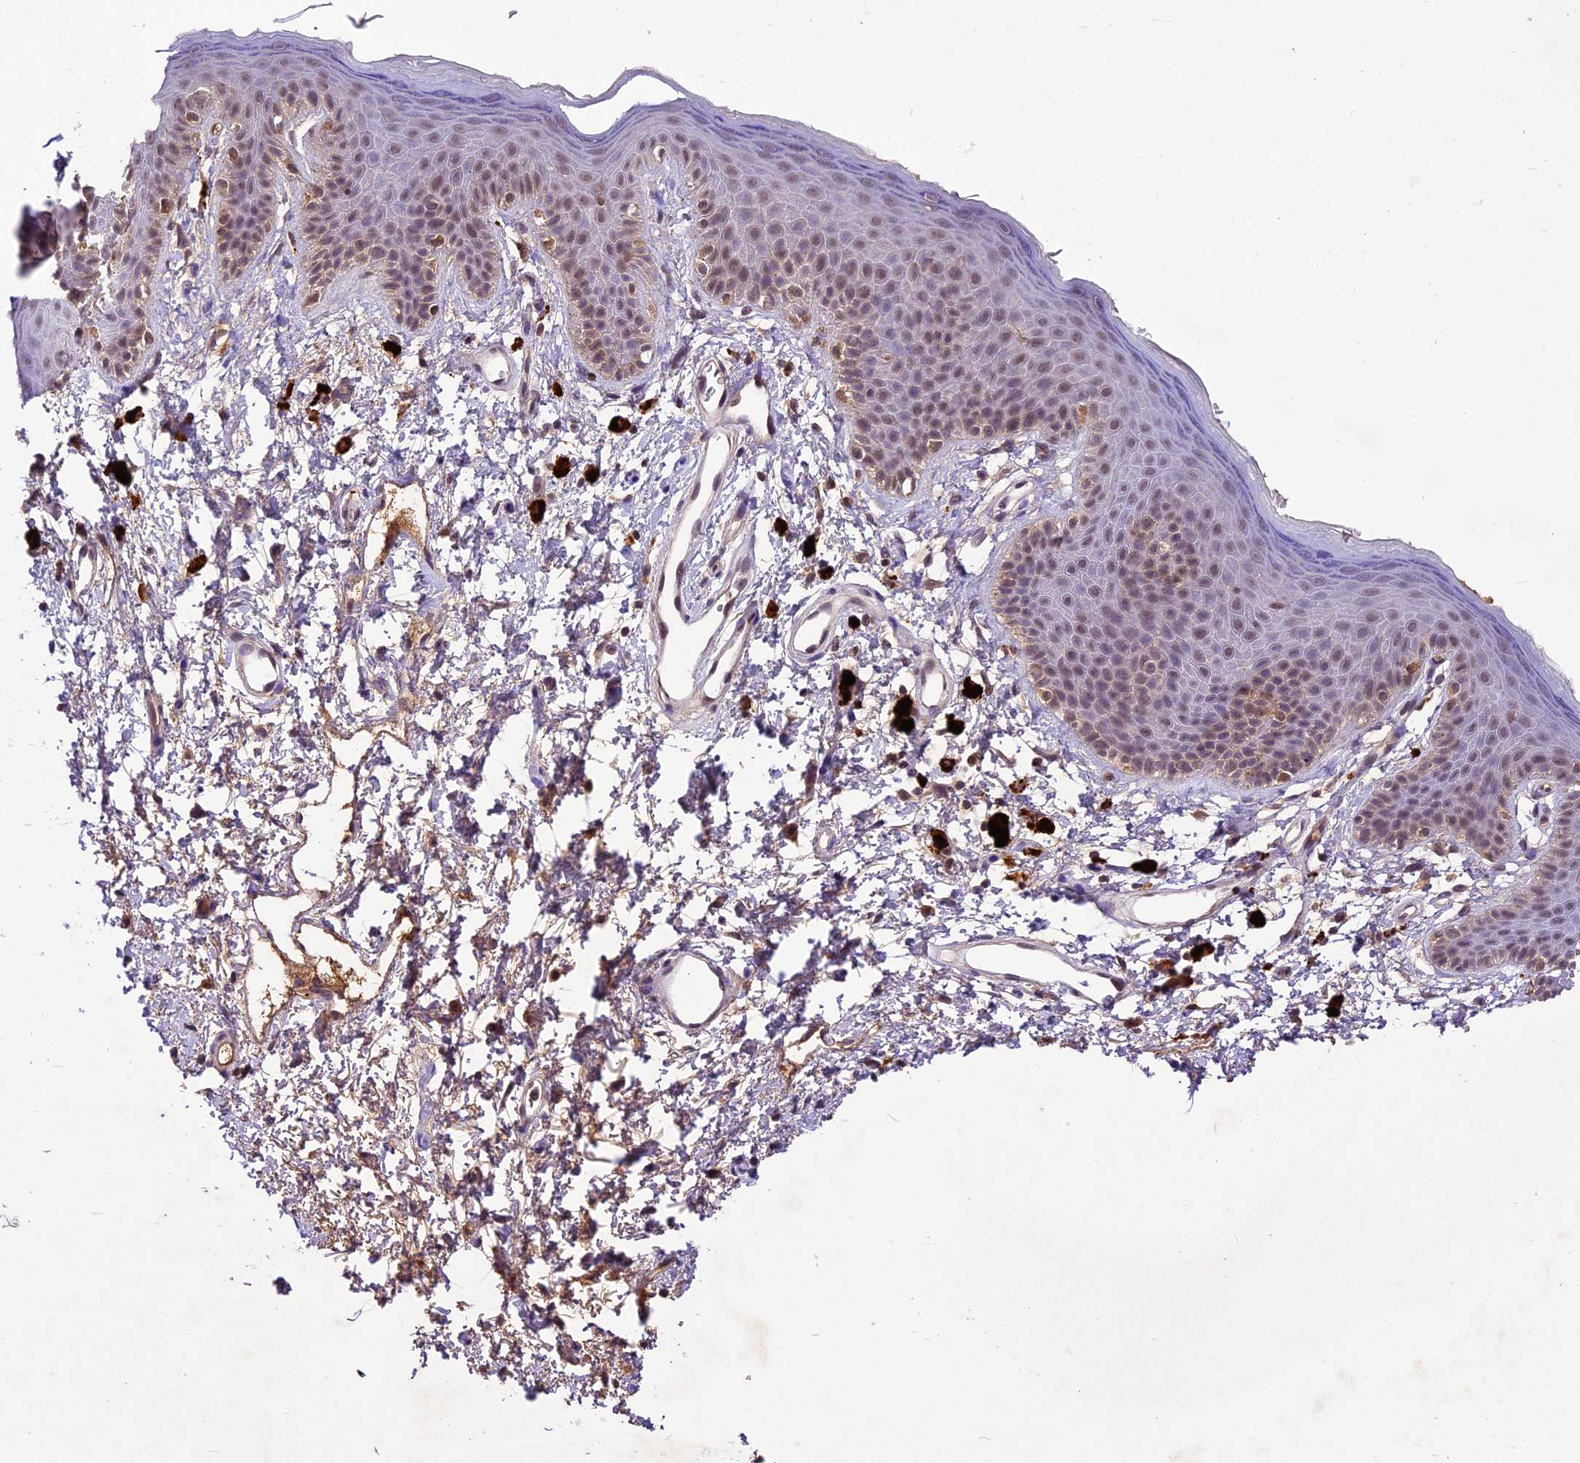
{"staining": {"intensity": "weak", "quantity": "25%-75%", "location": "nuclear"}, "tissue": "skin", "cell_type": "Epidermal cells", "image_type": "normal", "snomed": [{"axis": "morphology", "description": "Normal tissue, NOS"}, {"axis": "topography", "description": "Anal"}], "caption": "A photomicrograph of human skin stained for a protein reveals weak nuclear brown staining in epidermal cells. Ihc stains the protein in brown and the nuclei are stained blue.", "gene": "ATP10A", "patient": {"sex": "female", "age": 46}}